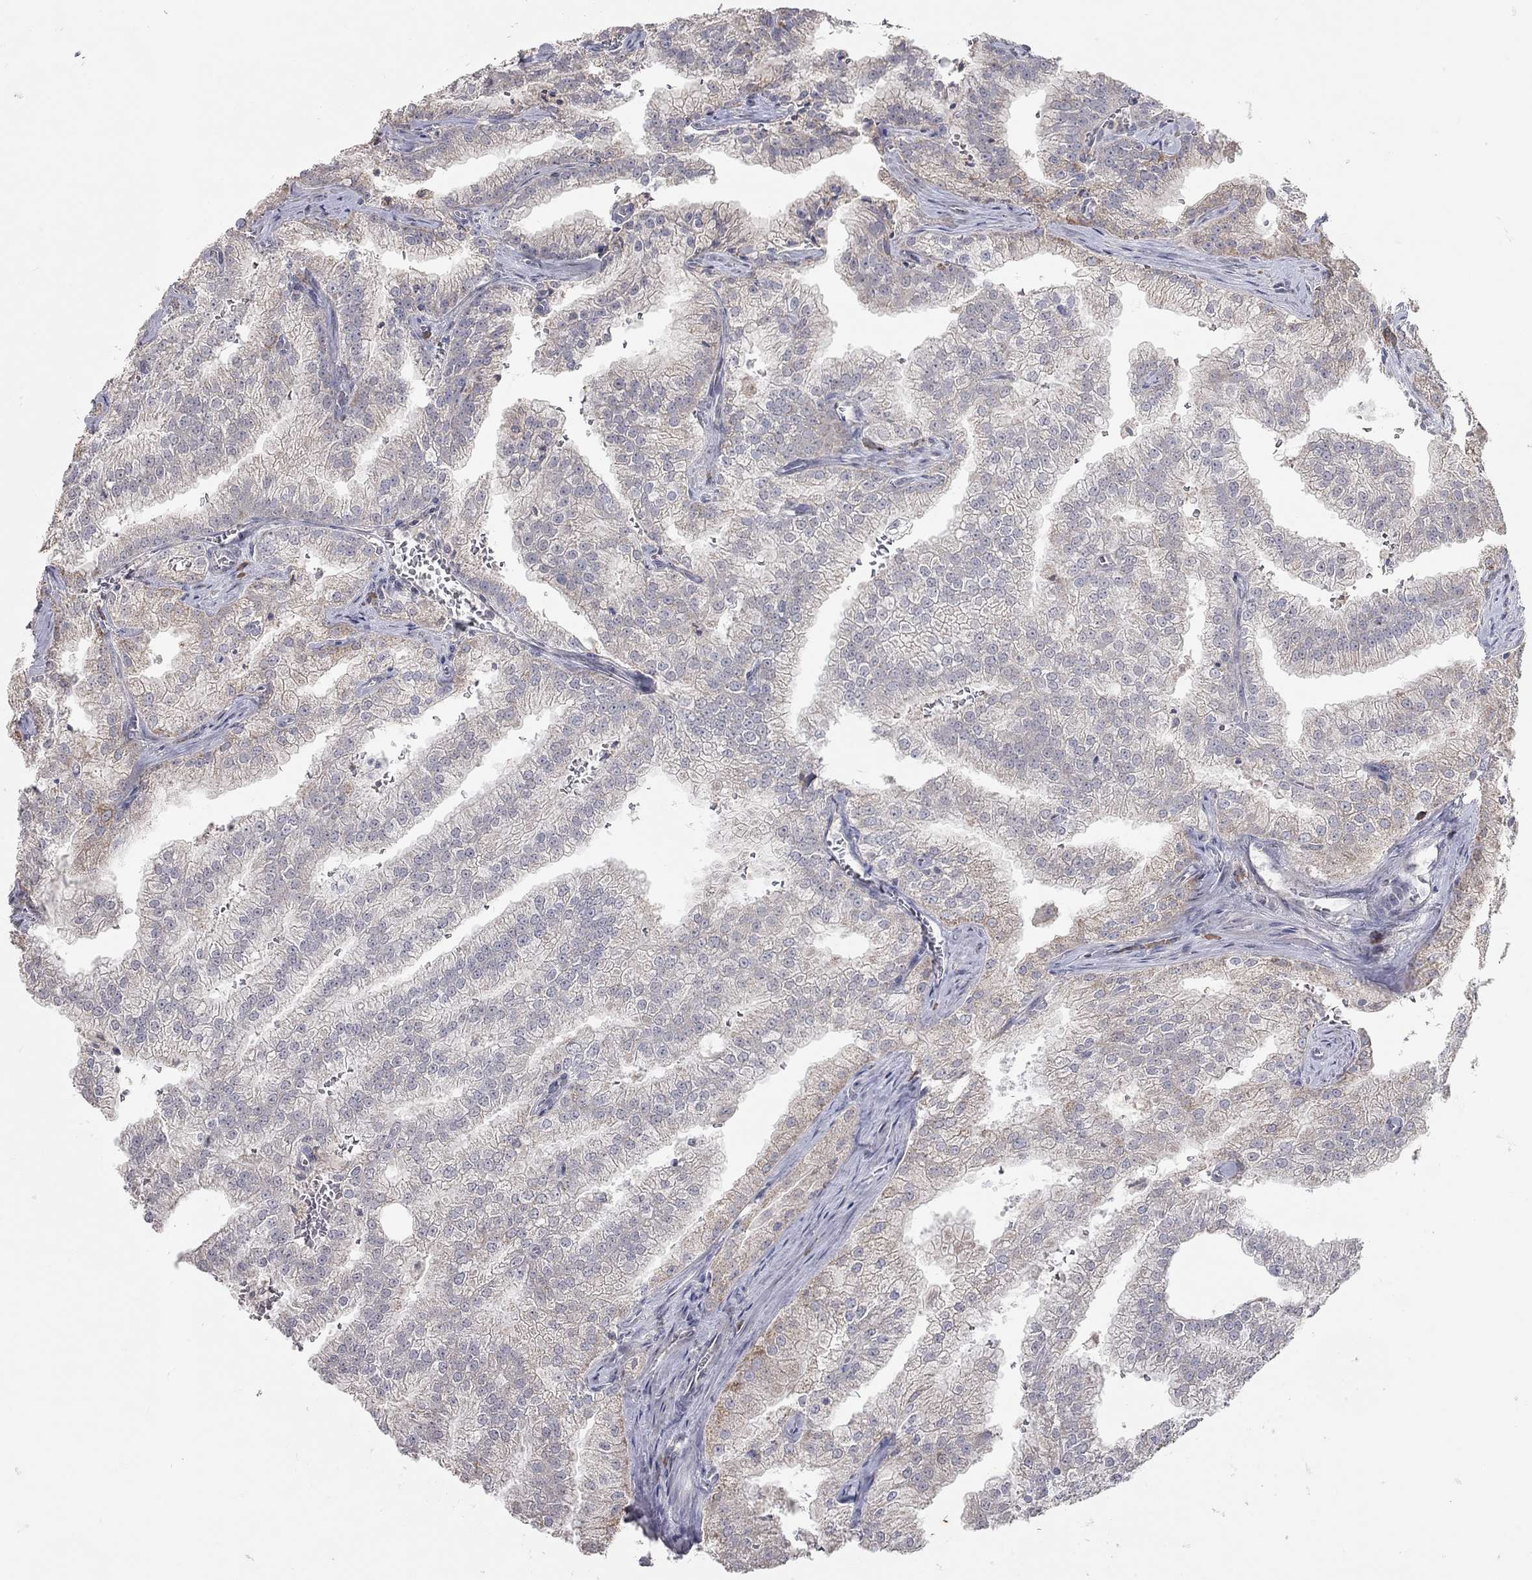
{"staining": {"intensity": "moderate", "quantity": "<25%", "location": "cytoplasmic/membranous"}, "tissue": "prostate cancer", "cell_type": "Tumor cells", "image_type": "cancer", "snomed": [{"axis": "morphology", "description": "Adenocarcinoma, NOS"}, {"axis": "topography", "description": "Prostate"}], "caption": "A high-resolution image shows immunohistochemistry (IHC) staining of prostate cancer (adenocarcinoma), which exhibits moderate cytoplasmic/membranous staining in about <25% of tumor cells. The staining was performed using DAB (3,3'-diaminobenzidine) to visualize the protein expression in brown, while the nuclei were stained in blue with hematoxylin (Magnification: 20x).", "gene": "XAGE2", "patient": {"sex": "male", "age": 70}}